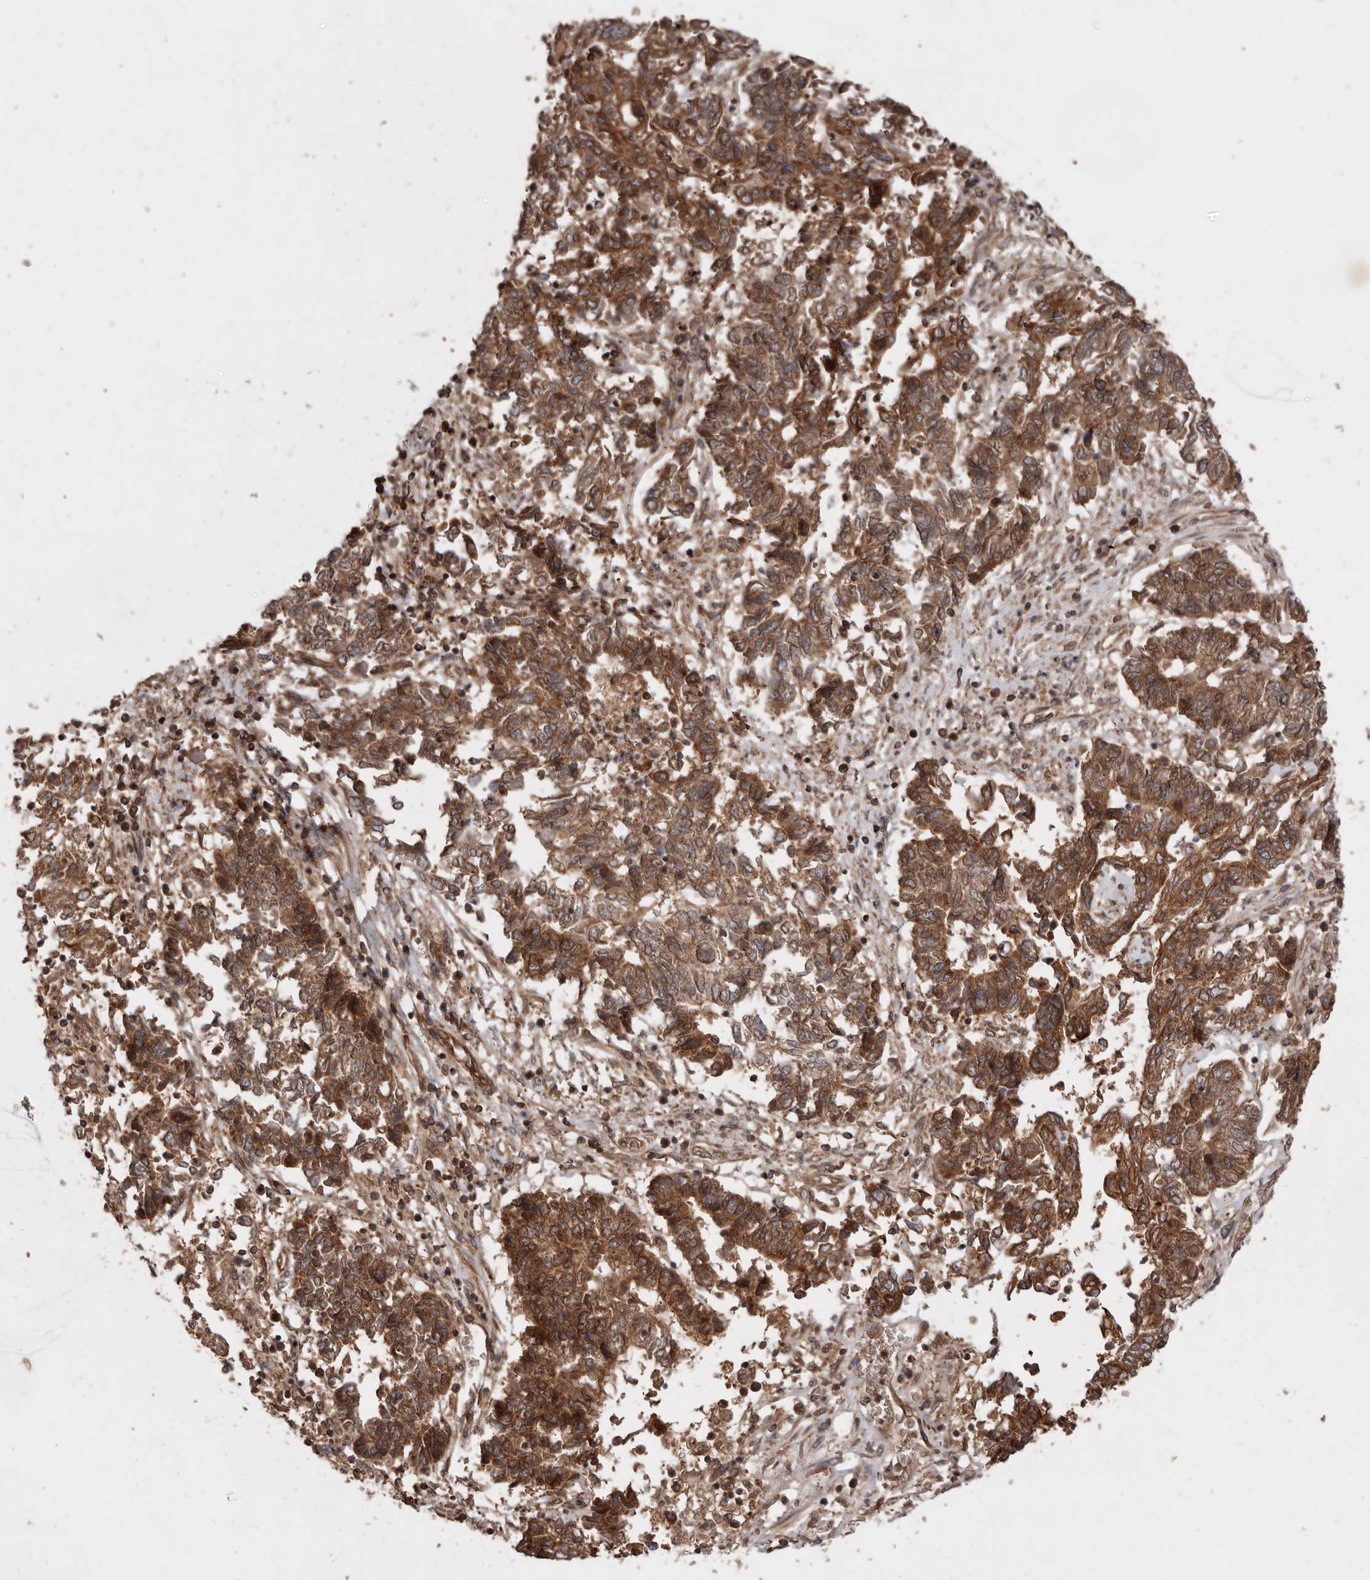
{"staining": {"intensity": "moderate", "quantity": ">75%", "location": "cytoplasmic/membranous"}, "tissue": "endometrial cancer", "cell_type": "Tumor cells", "image_type": "cancer", "snomed": [{"axis": "morphology", "description": "Adenocarcinoma, NOS"}, {"axis": "topography", "description": "Endometrium"}], "caption": "Protein staining reveals moderate cytoplasmic/membranous expression in about >75% of tumor cells in endometrial adenocarcinoma.", "gene": "STK36", "patient": {"sex": "female", "age": 80}}